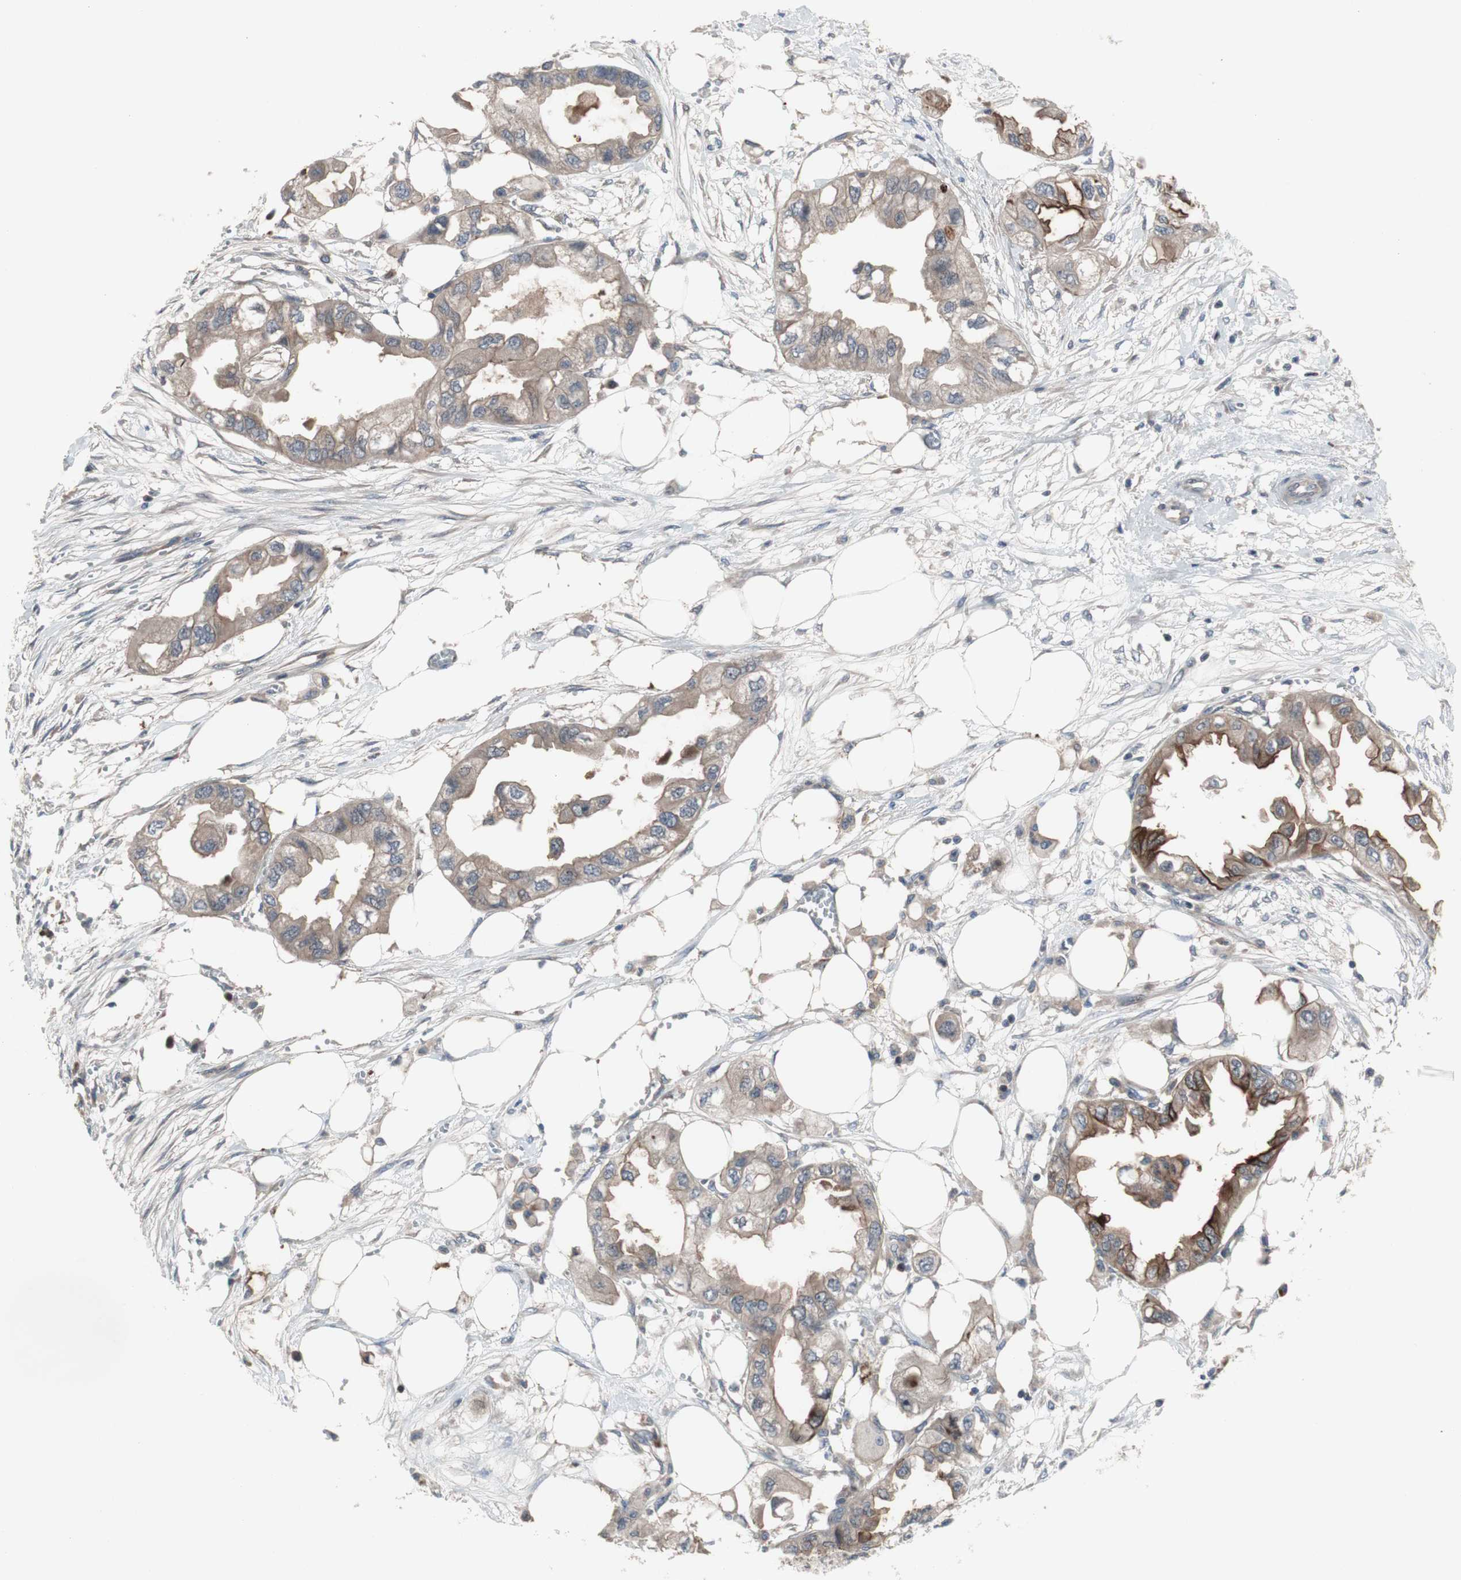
{"staining": {"intensity": "strong", "quantity": "25%-75%", "location": "cytoplasmic/membranous"}, "tissue": "endometrial cancer", "cell_type": "Tumor cells", "image_type": "cancer", "snomed": [{"axis": "morphology", "description": "Adenocarcinoma, NOS"}, {"axis": "topography", "description": "Endometrium"}], "caption": "DAB immunohistochemical staining of endometrial cancer (adenocarcinoma) demonstrates strong cytoplasmic/membranous protein staining in about 25%-75% of tumor cells.", "gene": "OAZ1", "patient": {"sex": "female", "age": 67}}